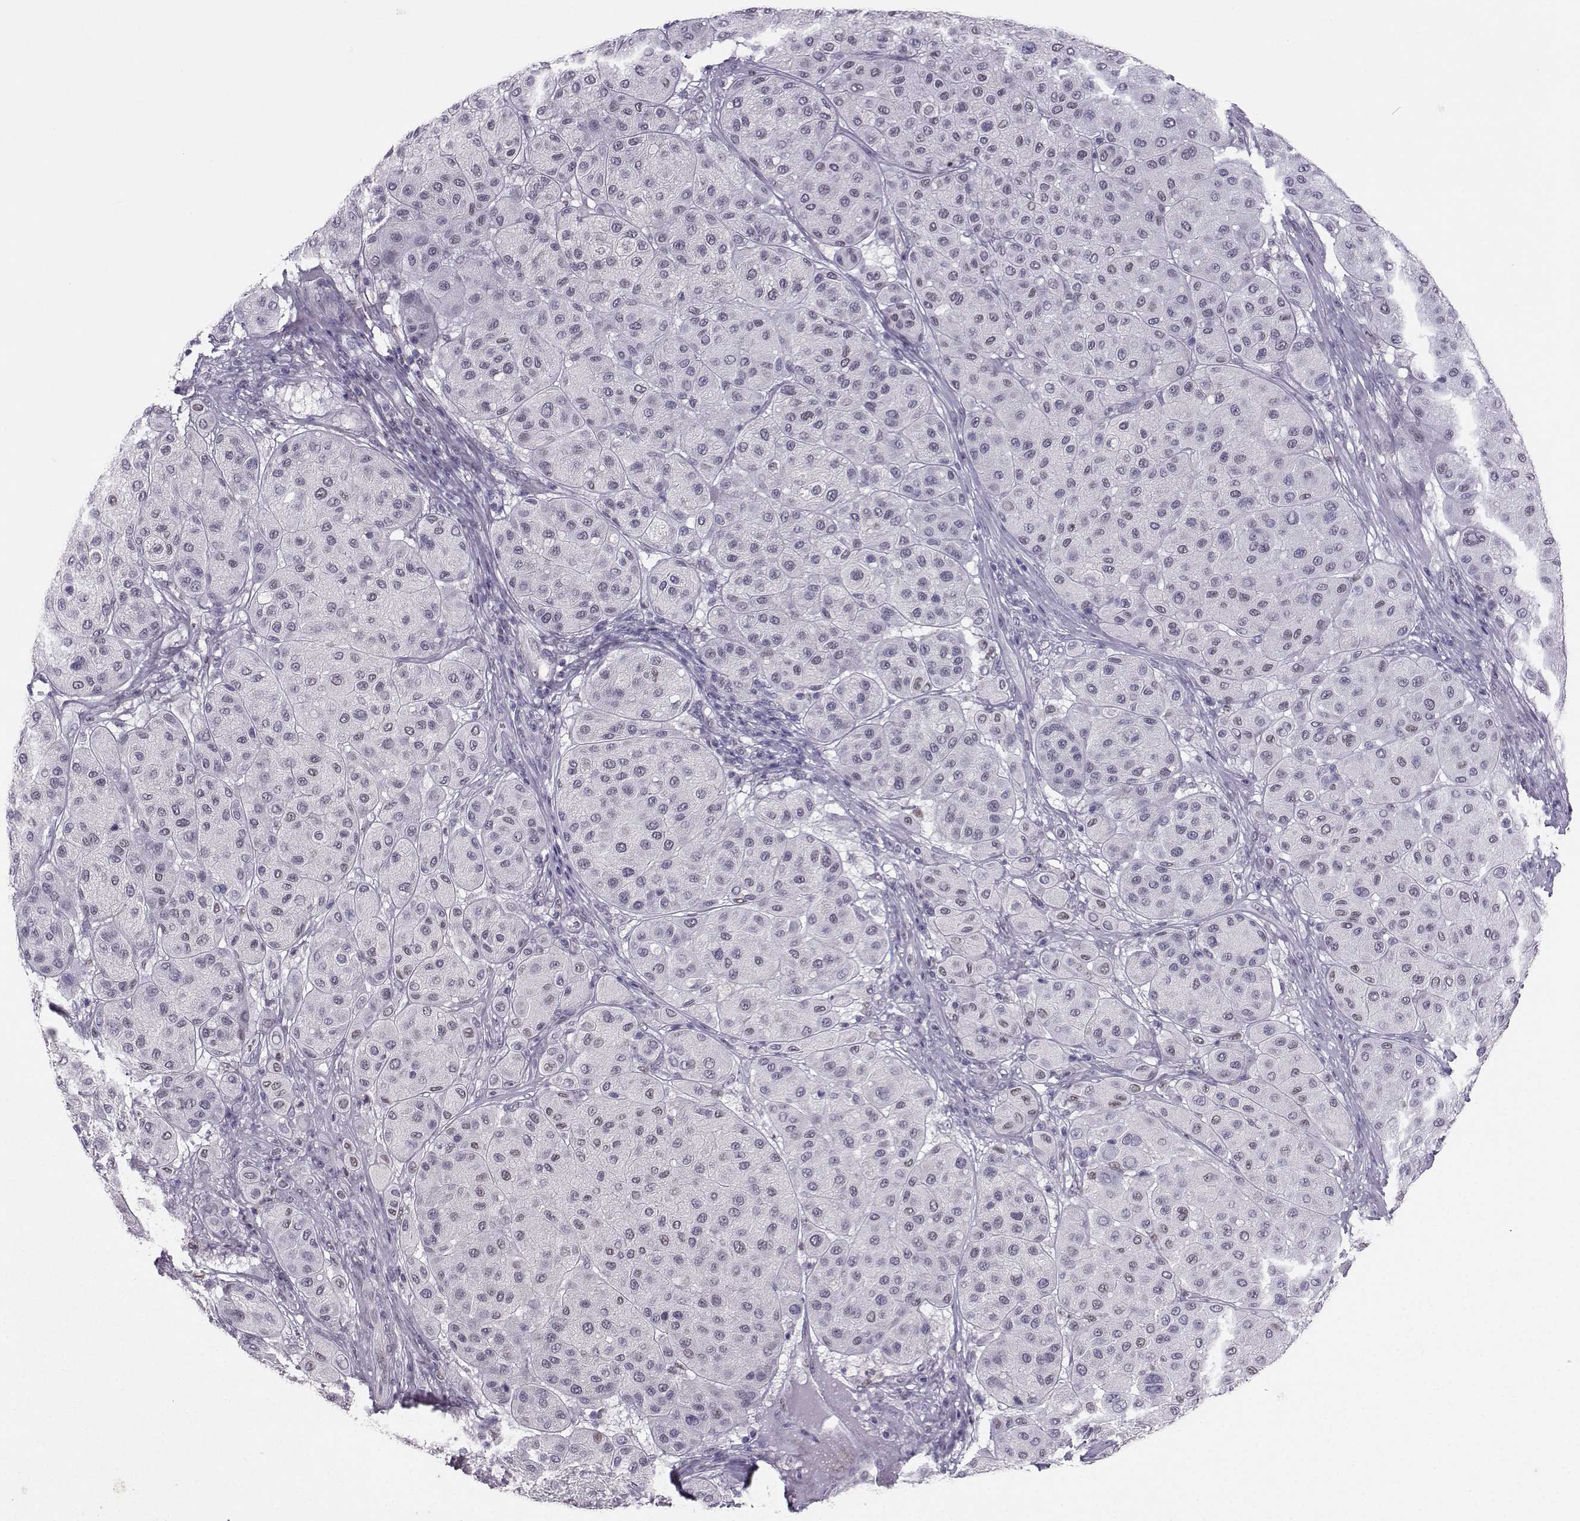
{"staining": {"intensity": "negative", "quantity": "none", "location": "none"}, "tissue": "melanoma", "cell_type": "Tumor cells", "image_type": "cancer", "snomed": [{"axis": "morphology", "description": "Malignant melanoma, Metastatic site"}, {"axis": "topography", "description": "Smooth muscle"}], "caption": "Immunohistochemistry photomicrograph of neoplastic tissue: human melanoma stained with DAB displays no significant protein positivity in tumor cells.", "gene": "TEDC2", "patient": {"sex": "male", "age": 41}}